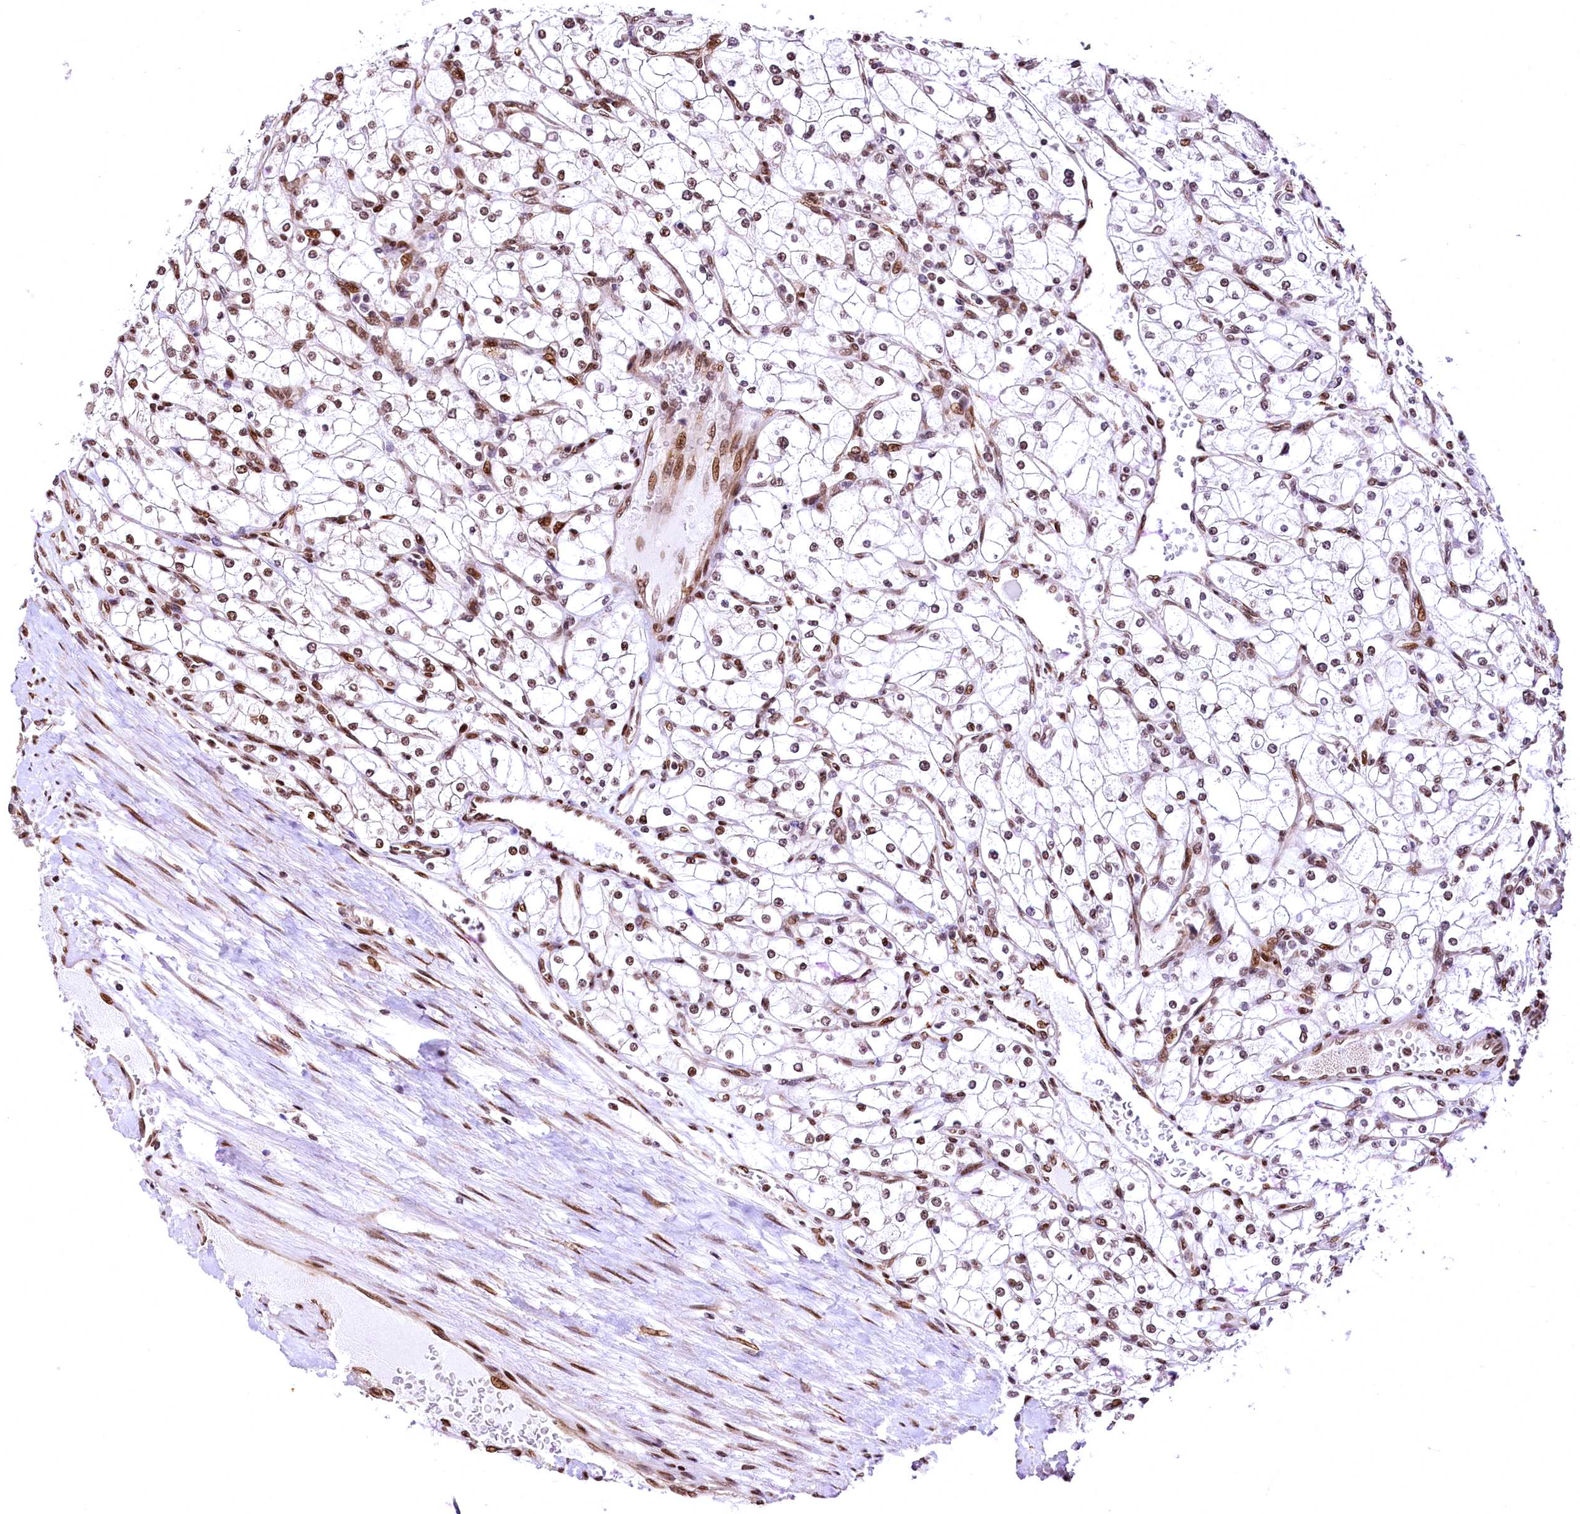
{"staining": {"intensity": "moderate", "quantity": "25%-75%", "location": "nuclear"}, "tissue": "renal cancer", "cell_type": "Tumor cells", "image_type": "cancer", "snomed": [{"axis": "morphology", "description": "Adenocarcinoma, NOS"}, {"axis": "topography", "description": "Kidney"}], "caption": "This photomicrograph exhibits renal cancer stained with immunohistochemistry (IHC) to label a protein in brown. The nuclear of tumor cells show moderate positivity for the protein. Nuclei are counter-stained blue.", "gene": "PDS5B", "patient": {"sex": "male", "age": 80}}